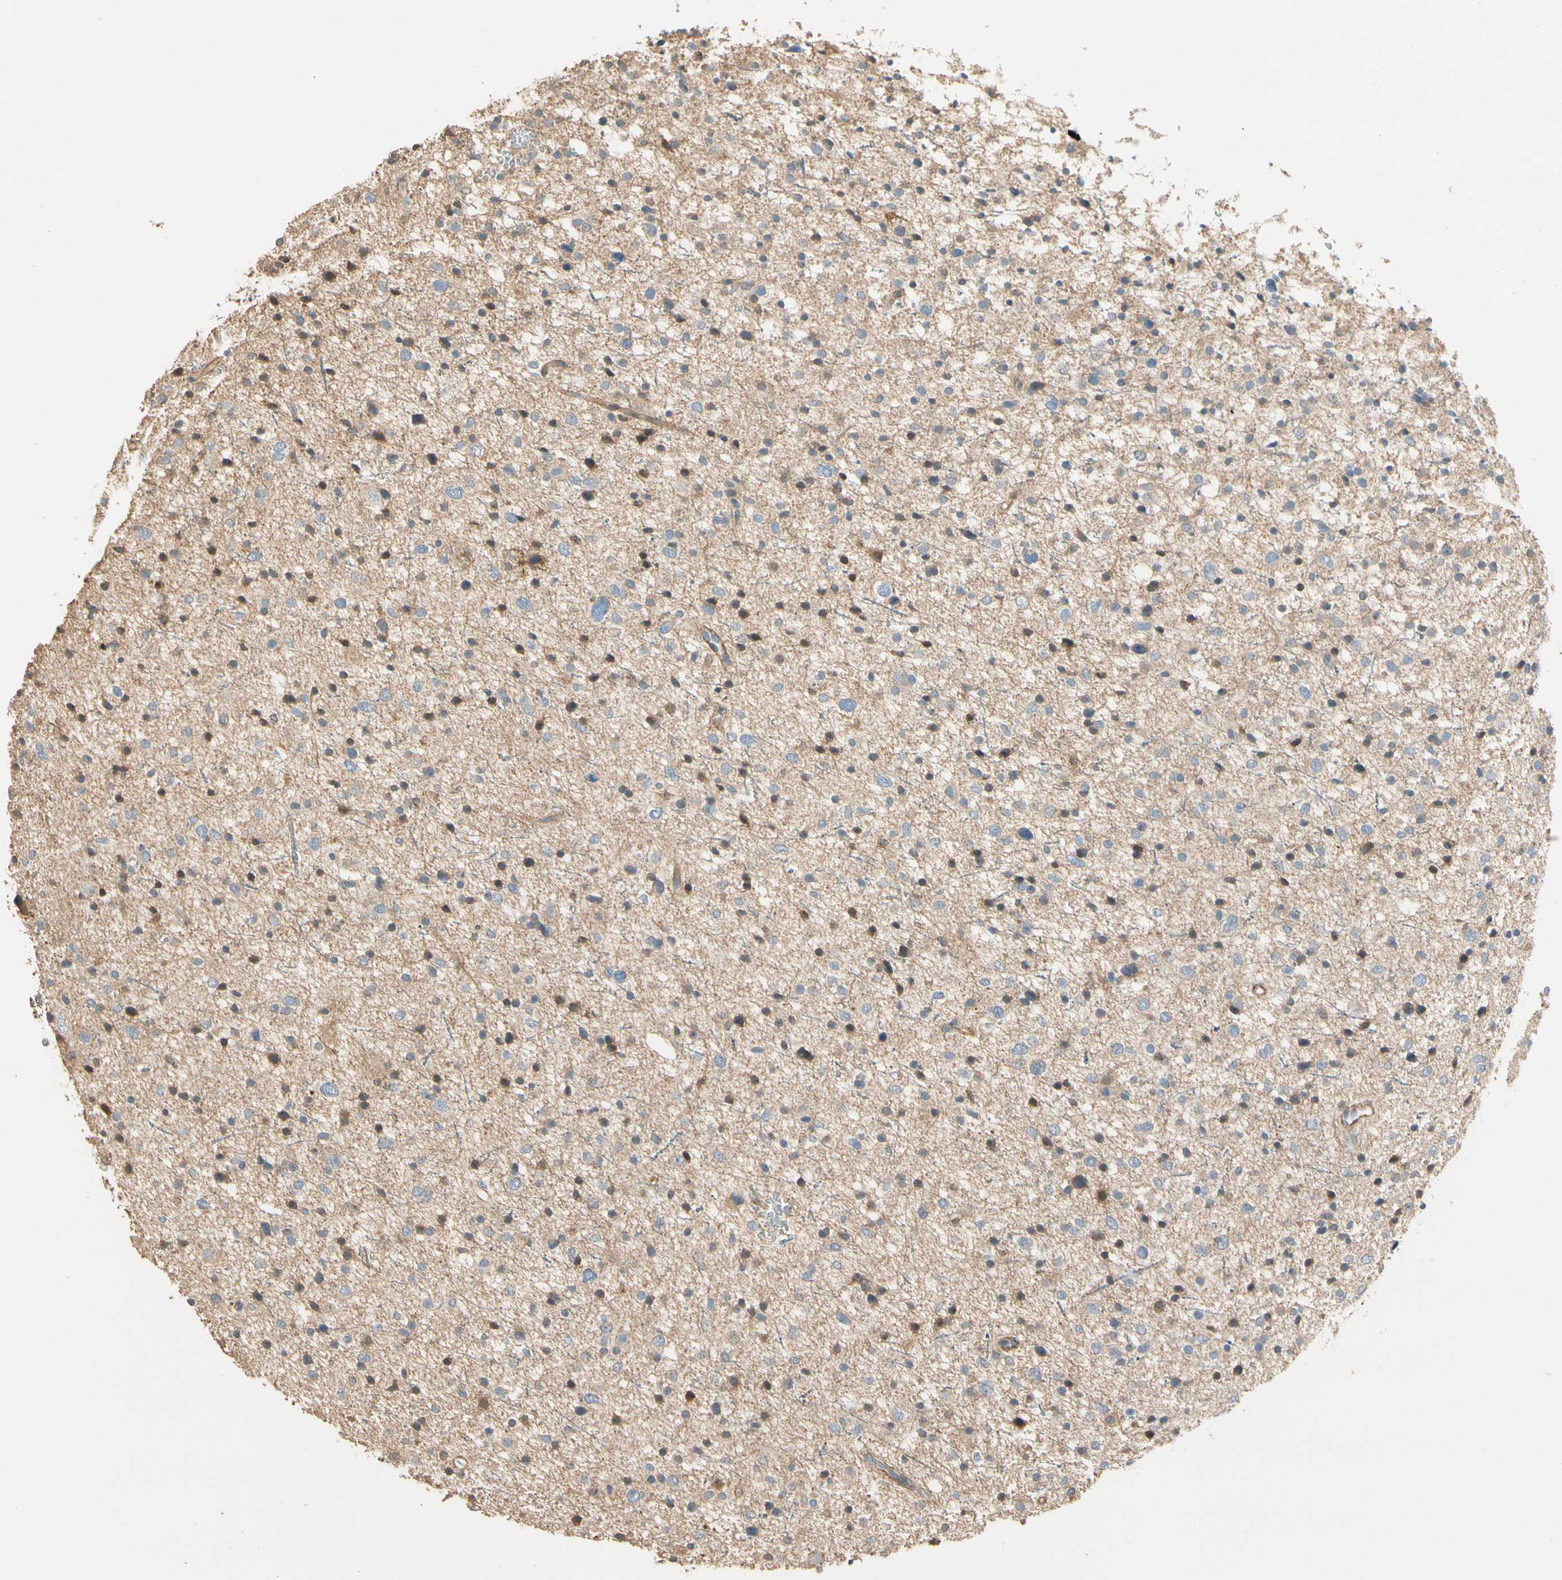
{"staining": {"intensity": "moderate", "quantity": "25%-75%", "location": "cytoplasmic/membranous"}, "tissue": "glioma", "cell_type": "Tumor cells", "image_type": "cancer", "snomed": [{"axis": "morphology", "description": "Glioma, malignant, Low grade"}, {"axis": "topography", "description": "Brain"}], "caption": "This micrograph demonstrates malignant glioma (low-grade) stained with IHC to label a protein in brown. The cytoplasmic/membranous of tumor cells show moderate positivity for the protein. Nuclei are counter-stained blue.", "gene": "CDH6", "patient": {"sex": "female", "age": 37}}